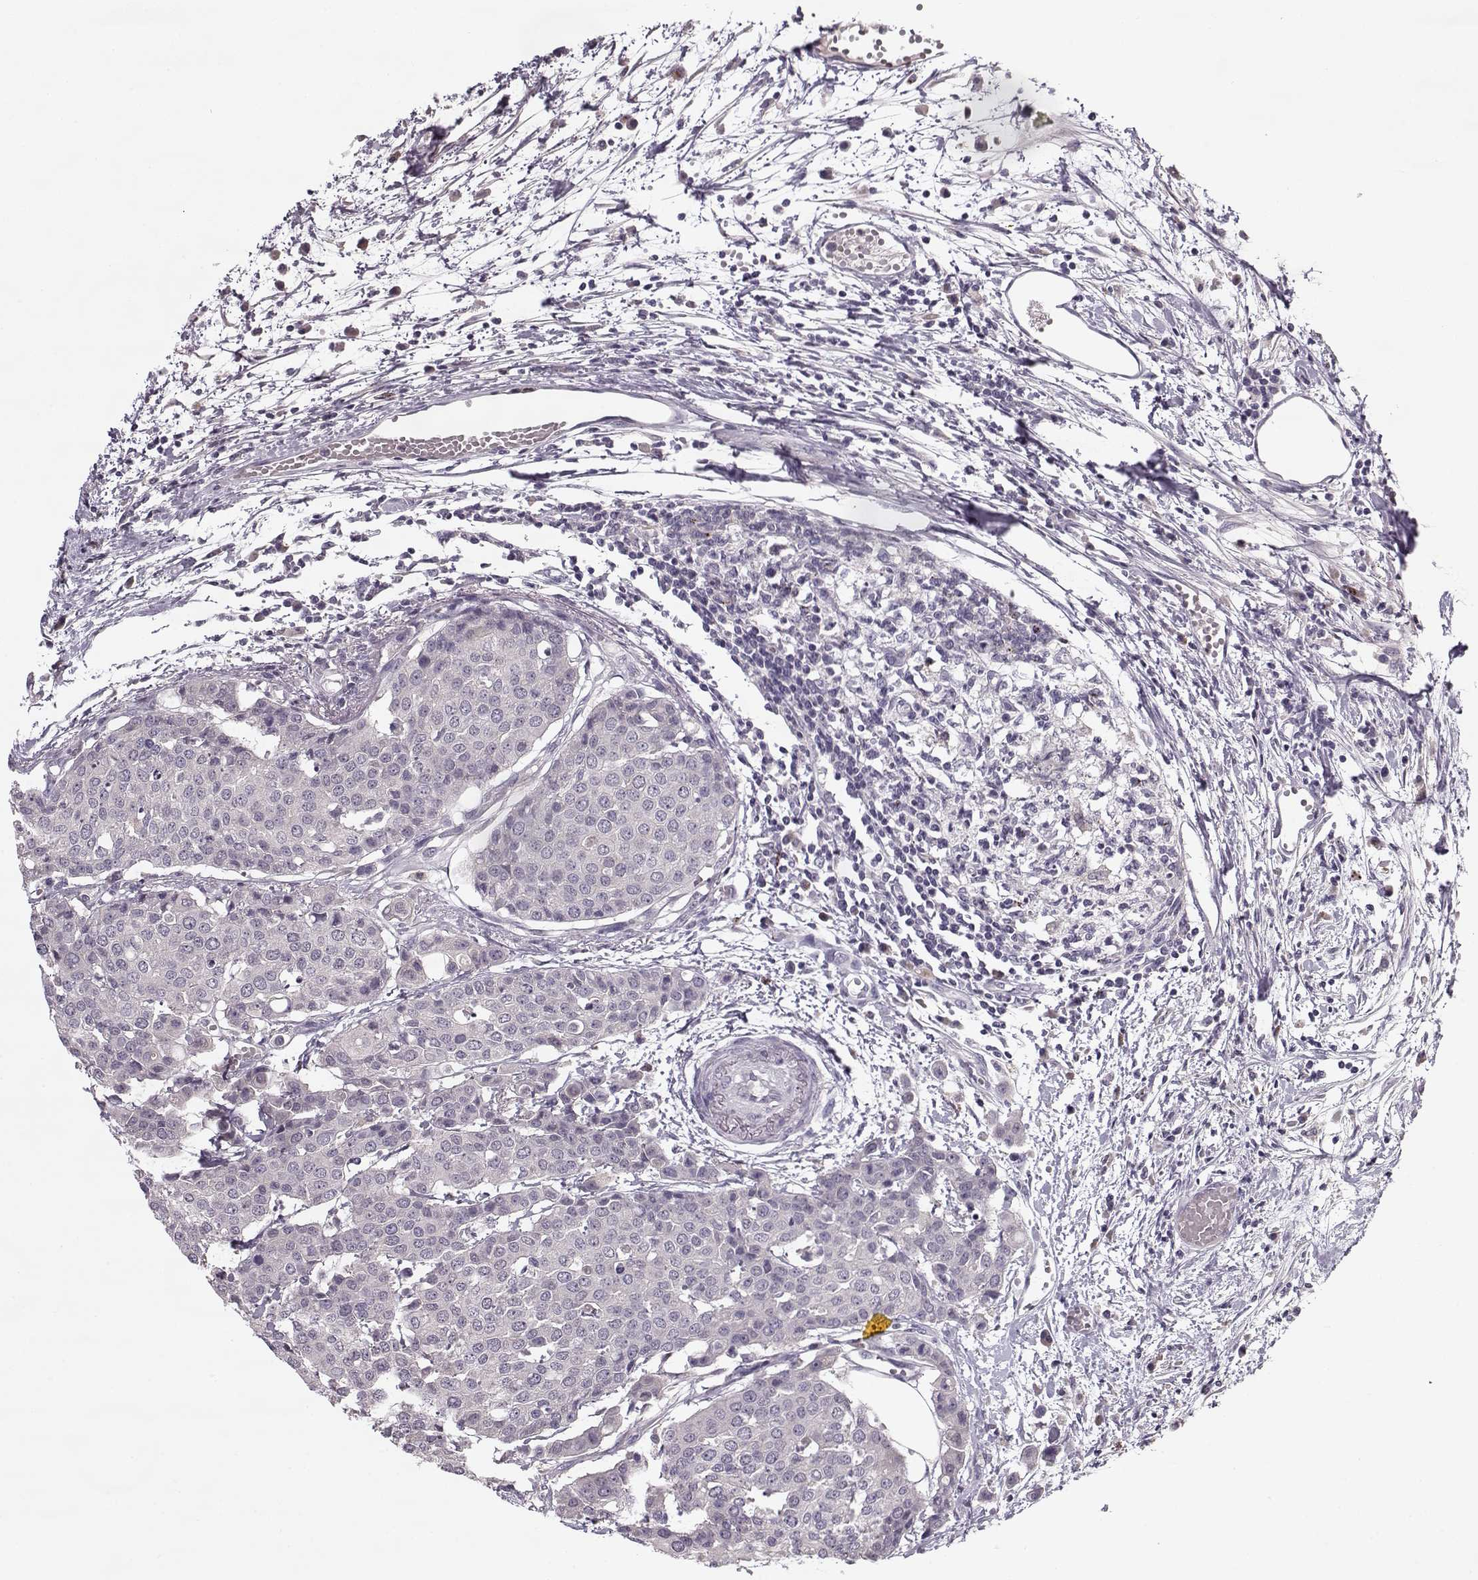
{"staining": {"intensity": "negative", "quantity": "none", "location": "none"}, "tissue": "carcinoid", "cell_type": "Tumor cells", "image_type": "cancer", "snomed": [{"axis": "morphology", "description": "Carcinoid, malignant, NOS"}, {"axis": "topography", "description": "Colon"}], "caption": "A histopathology image of human carcinoid (malignant) is negative for staining in tumor cells.", "gene": "ACOT11", "patient": {"sex": "male", "age": 81}}